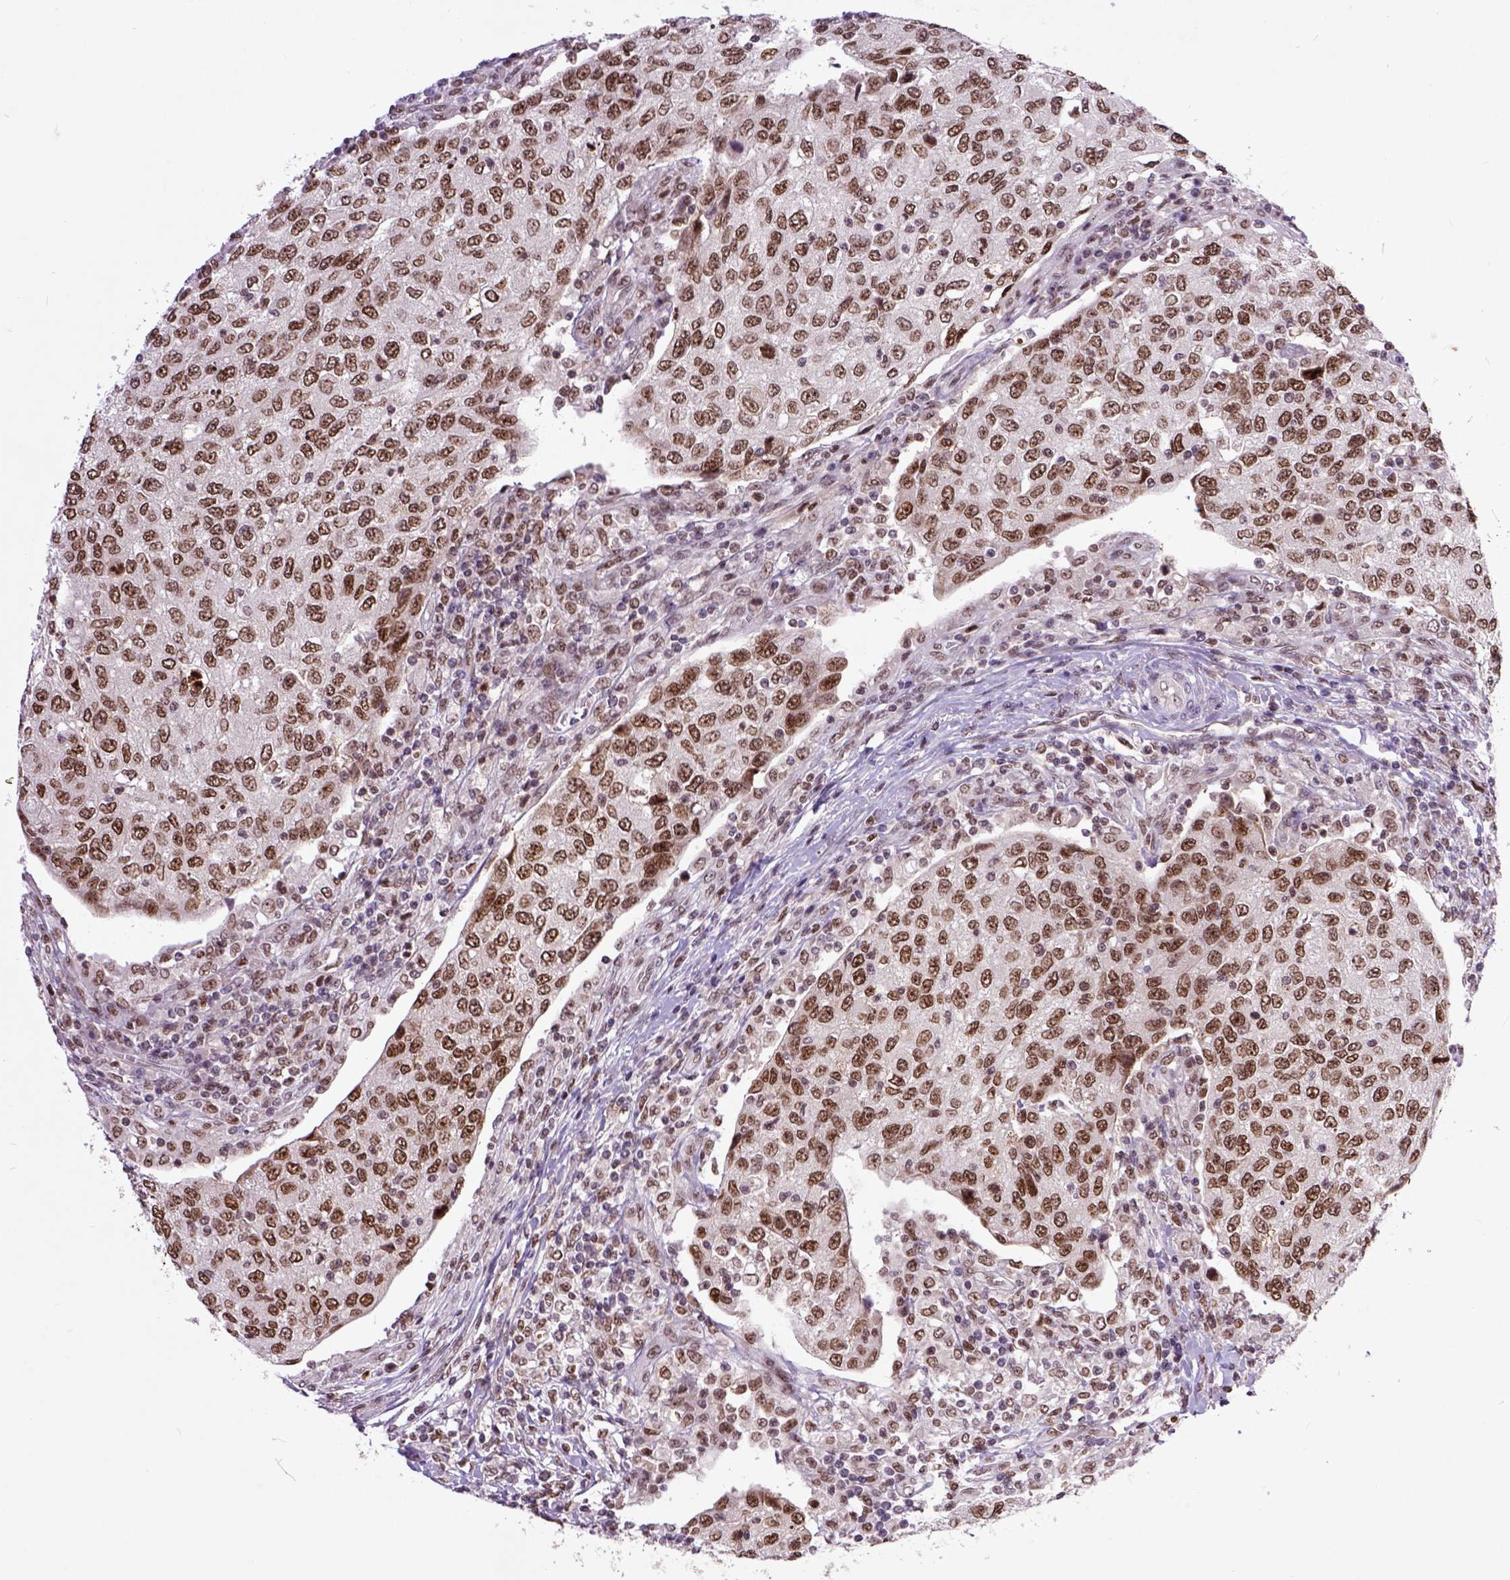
{"staining": {"intensity": "moderate", "quantity": ">75%", "location": "nuclear"}, "tissue": "urothelial cancer", "cell_type": "Tumor cells", "image_type": "cancer", "snomed": [{"axis": "morphology", "description": "Urothelial carcinoma, High grade"}, {"axis": "topography", "description": "Urinary bladder"}], "caption": "Protein staining of urothelial cancer tissue reveals moderate nuclear expression in approximately >75% of tumor cells. (IHC, brightfield microscopy, high magnification).", "gene": "RCC2", "patient": {"sex": "female", "age": 78}}